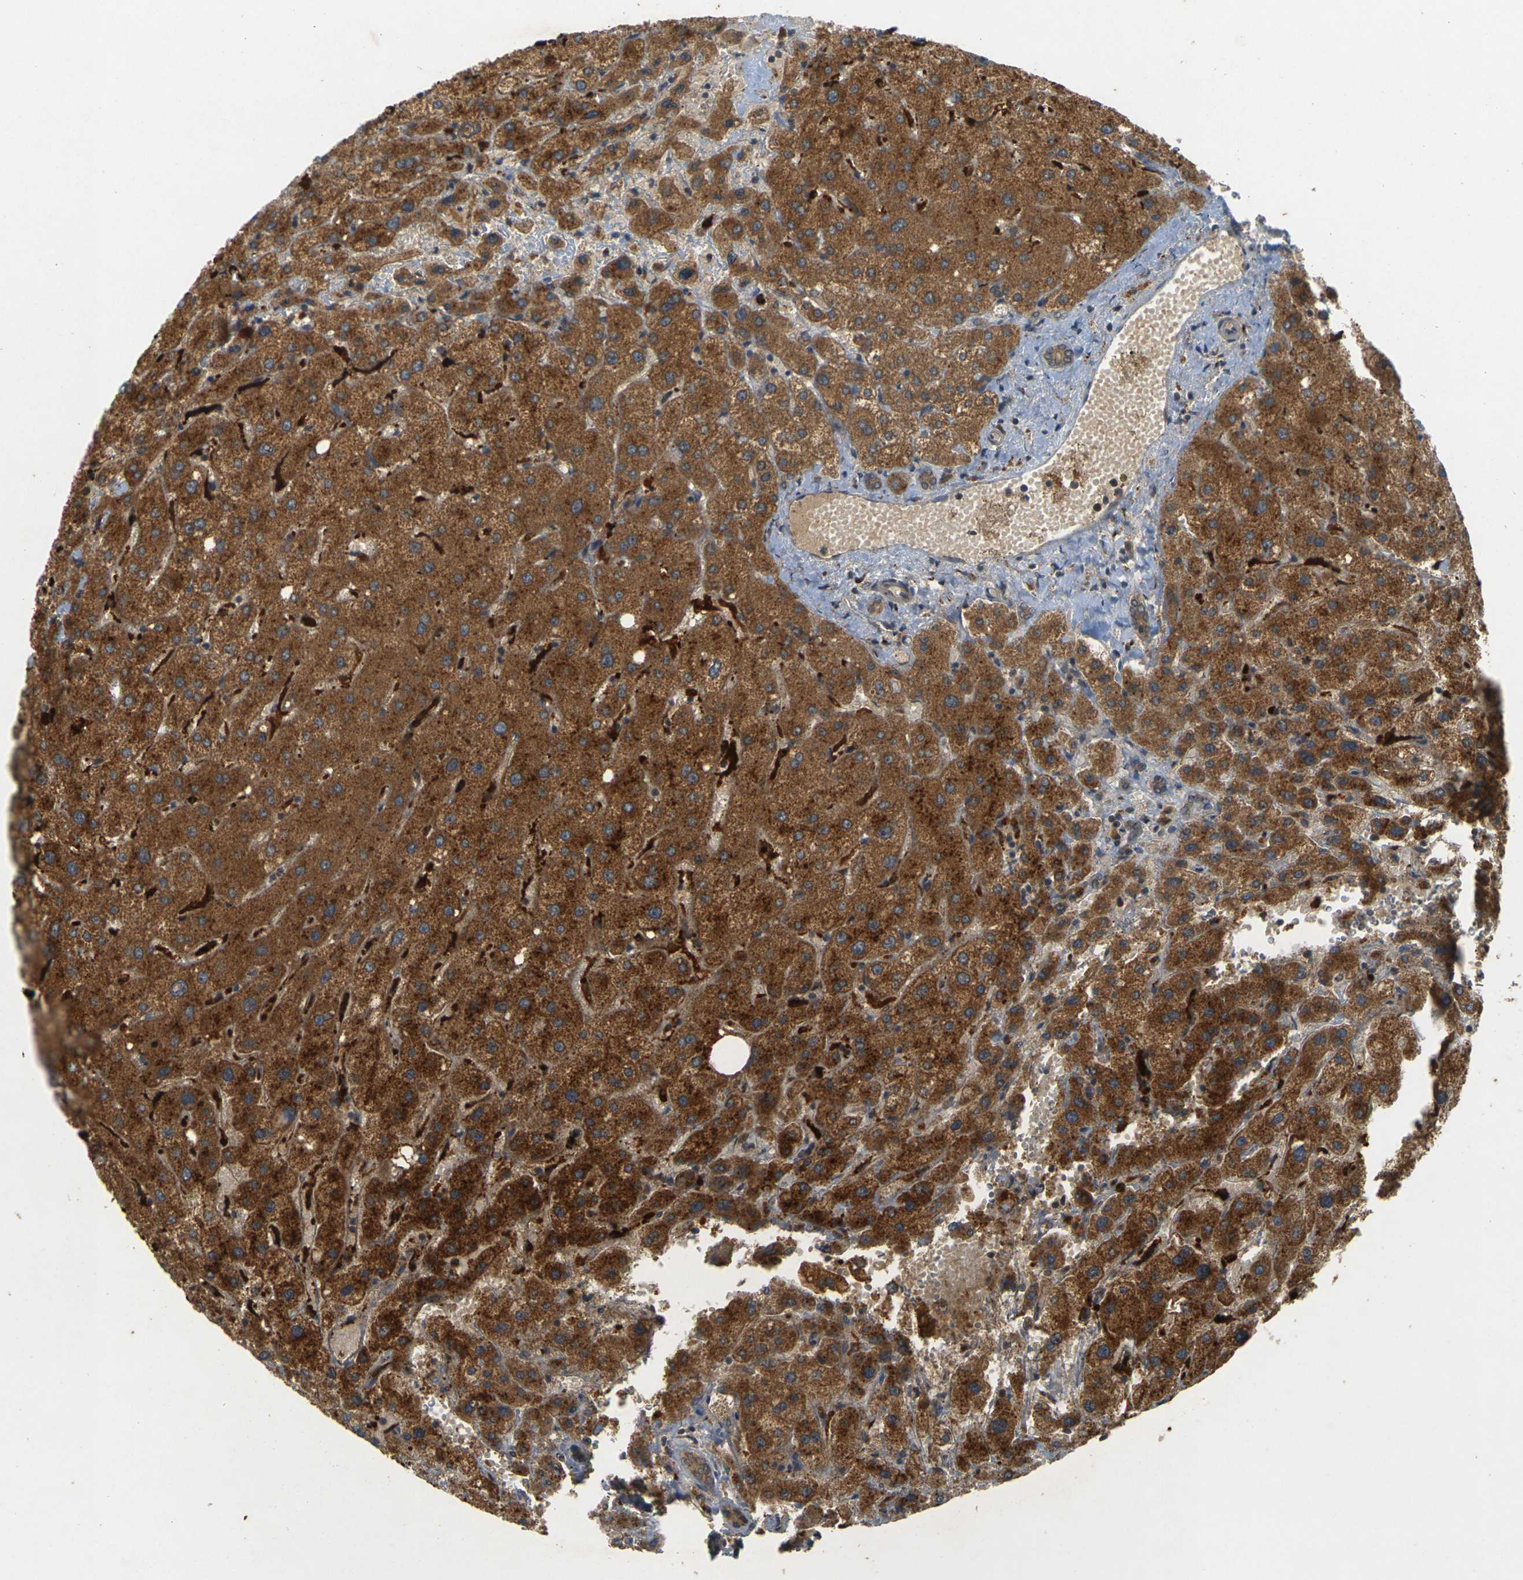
{"staining": {"intensity": "moderate", "quantity": ">75%", "location": "cytoplasmic/membranous"}, "tissue": "liver", "cell_type": "Cholangiocytes", "image_type": "normal", "snomed": [{"axis": "morphology", "description": "Normal tissue, NOS"}, {"axis": "topography", "description": "Liver"}], "caption": "Immunohistochemistry of unremarkable liver reveals medium levels of moderate cytoplasmic/membranous expression in approximately >75% of cholangiocytes.", "gene": "ERN1", "patient": {"sex": "male", "age": 73}}